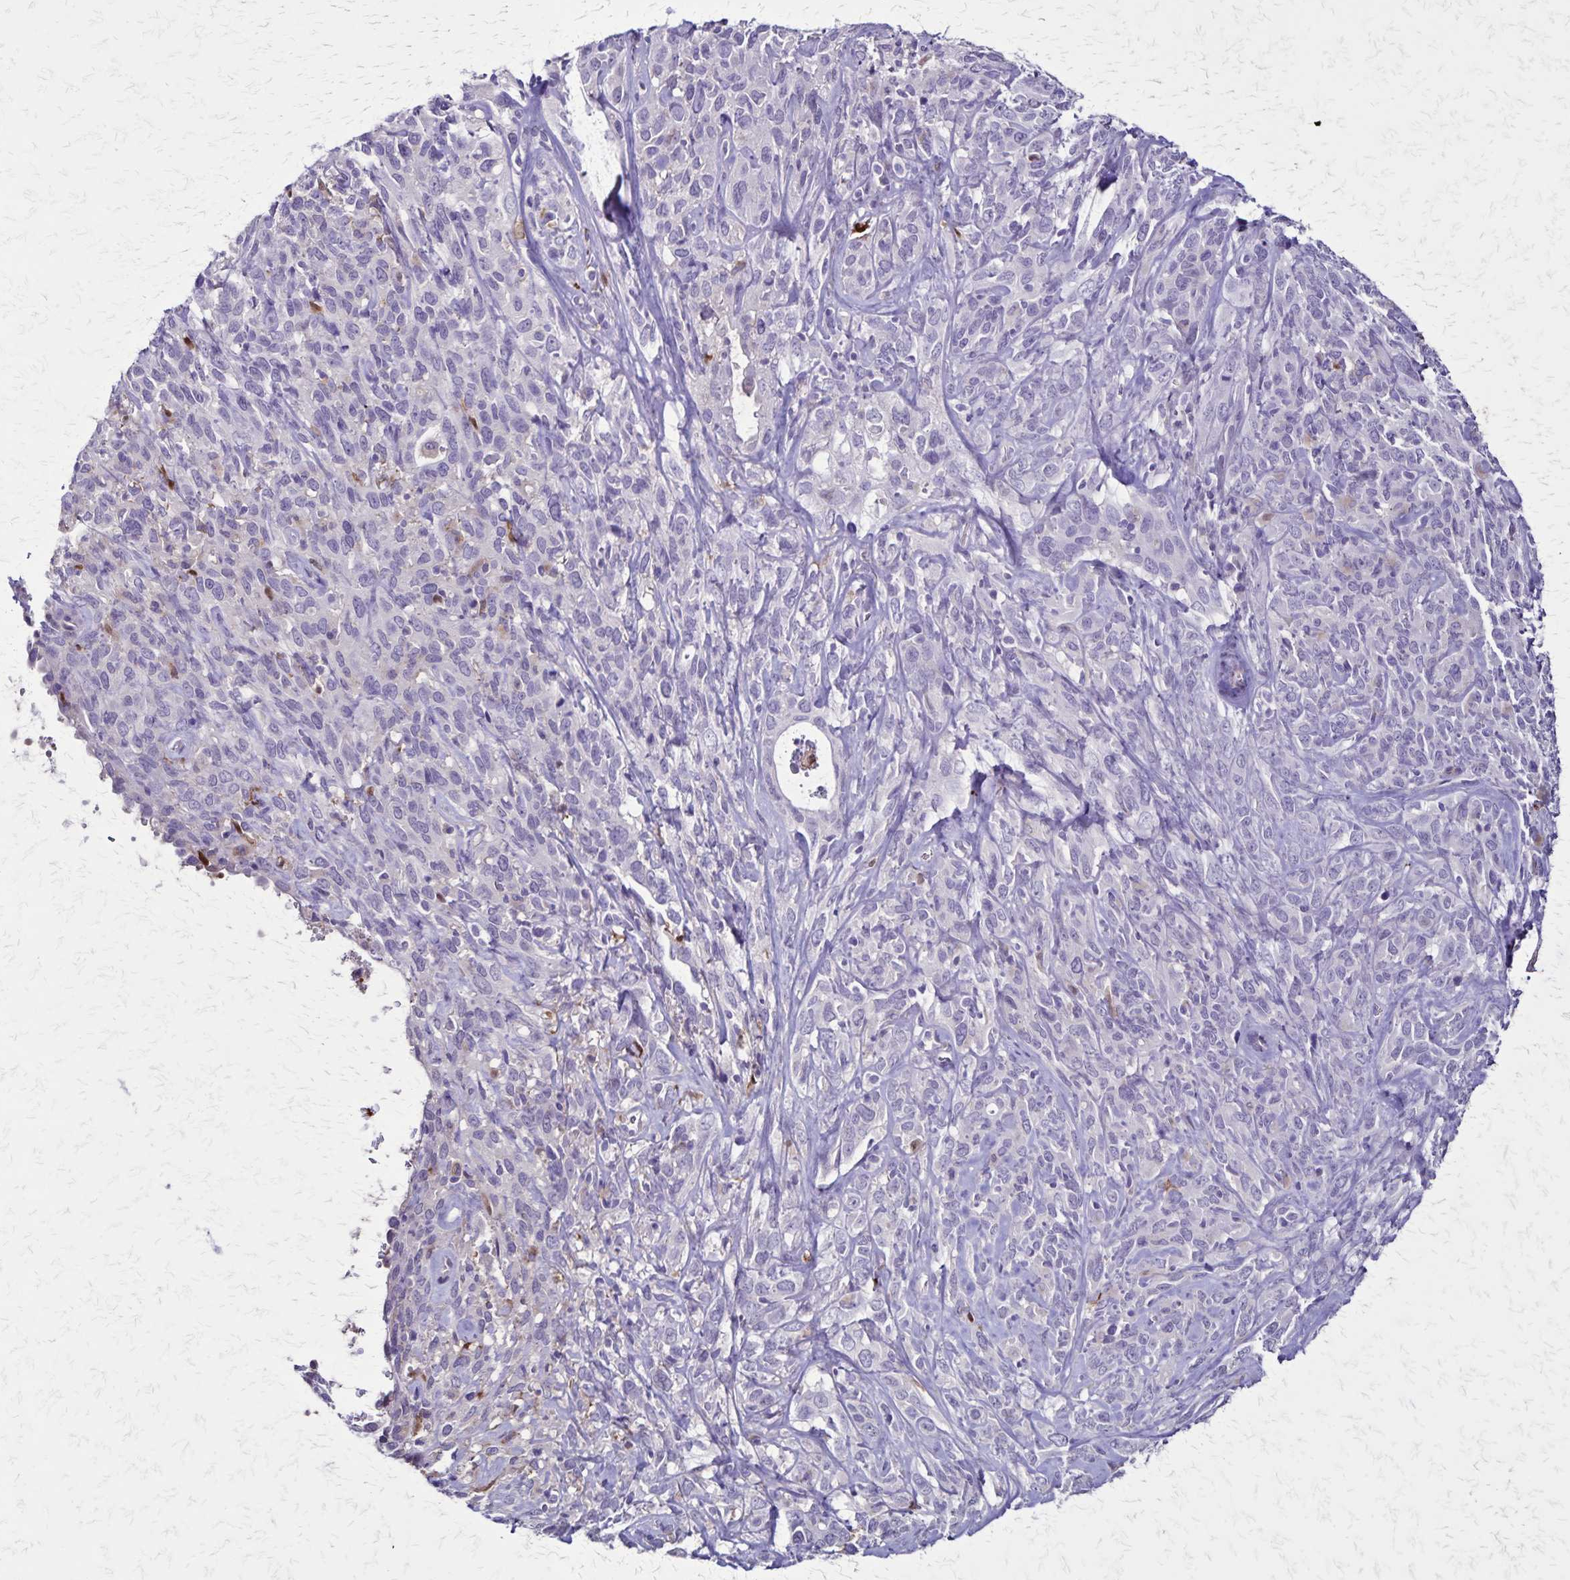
{"staining": {"intensity": "negative", "quantity": "none", "location": "none"}, "tissue": "cervical cancer", "cell_type": "Tumor cells", "image_type": "cancer", "snomed": [{"axis": "morphology", "description": "Normal tissue, NOS"}, {"axis": "morphology", "description": "Squamous cell carcinoma, NOS"}, {"axis": "topography", "description": "Cervix"}], "caption": "This is an immunohistochemistry histopathology image of cervical squamous cell carcinoma. There is no expression in tumor cells.", "gene": "ULBP3", "patient": {"sex": "female", "age": 51}}